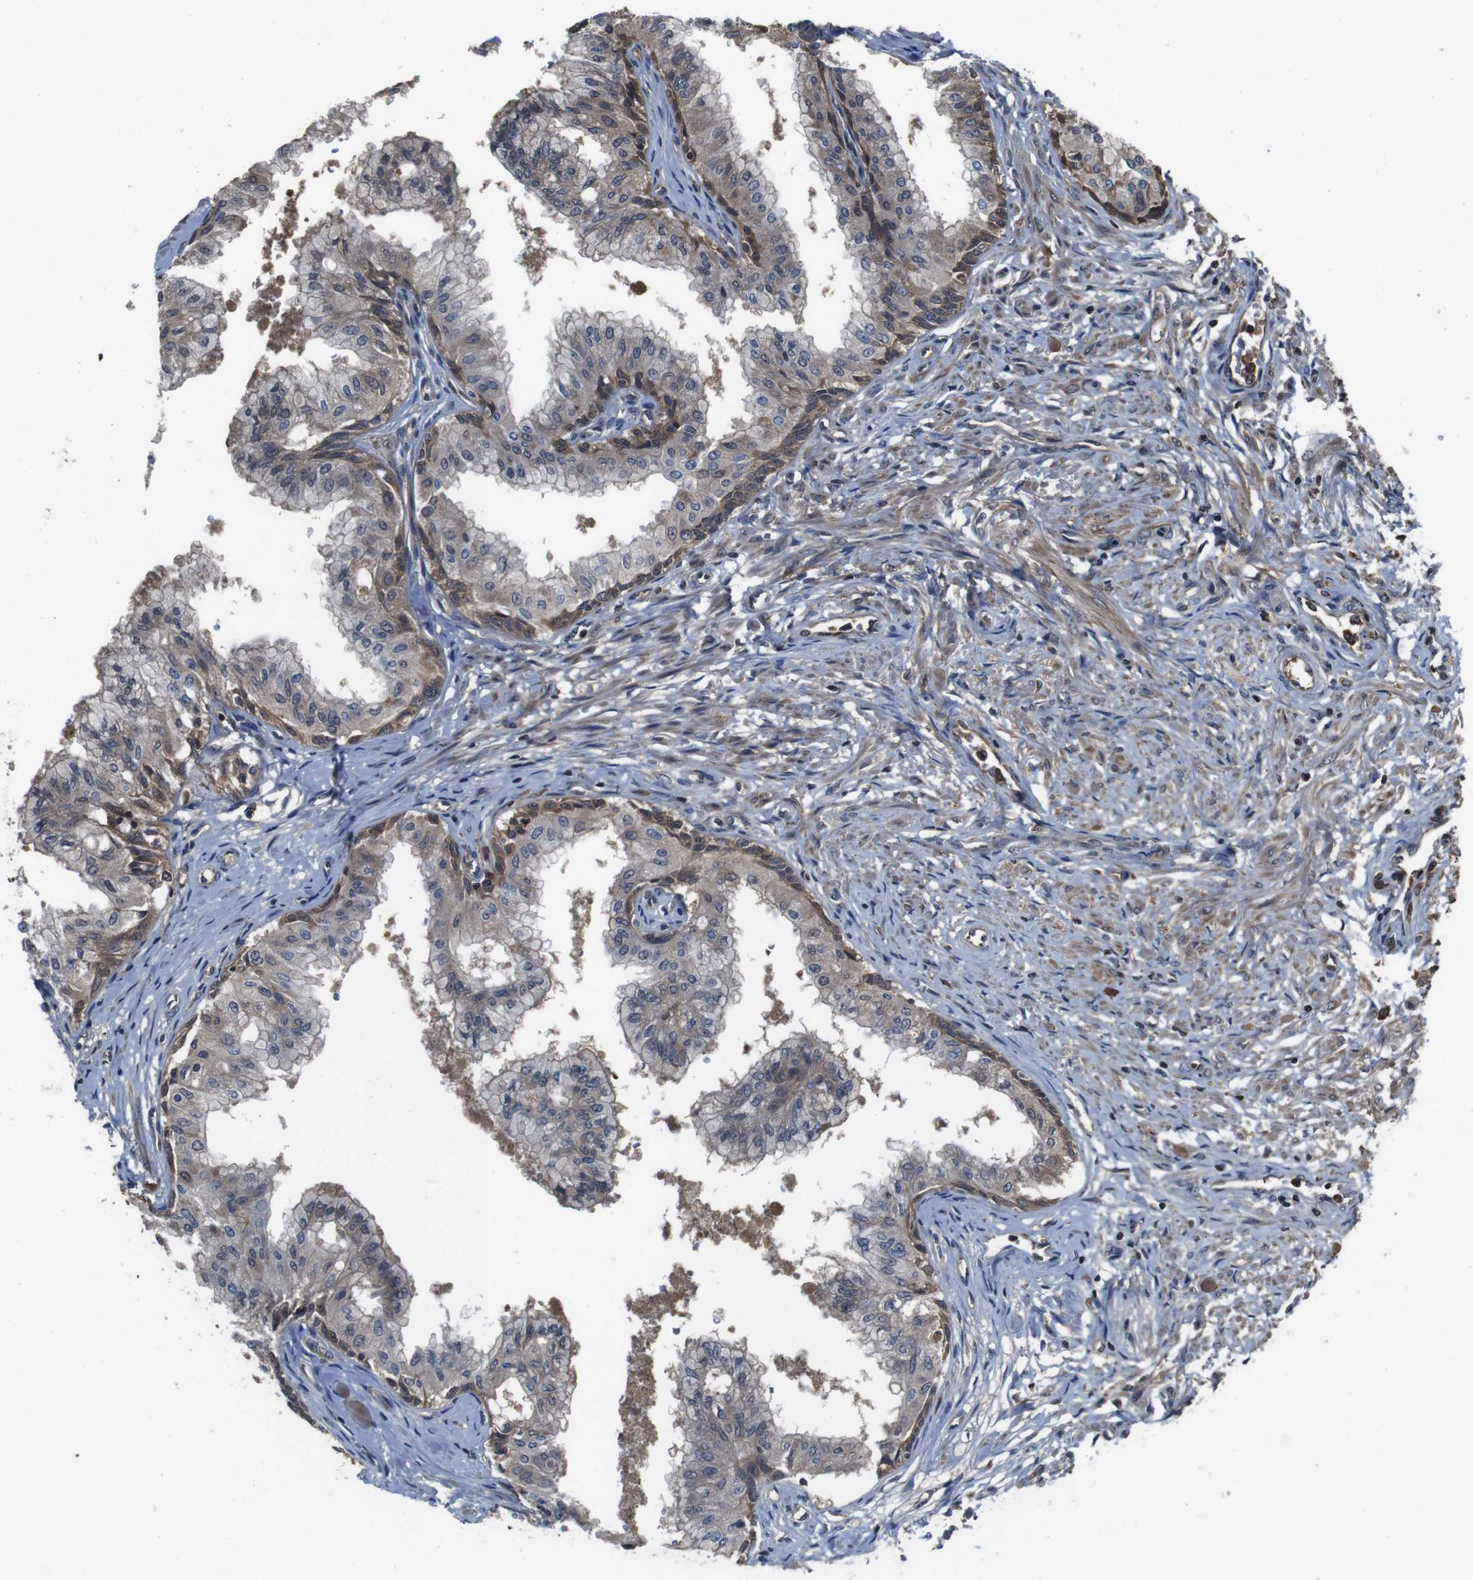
{"staining": {"intensity": "moderate", "quantity": "25%-75%", "location": "cytoplasmic/membranous"}, "tissue": "prostate", "cell_type": "Glandular cells", "image_type": "normal", "snomed": [{"axis": "morphology", "description": "Normal tissue, NOS"}, {"axis": "topography", "description": "Prostate"}, {"axis": "topography", "description": "Seminal veicle"}], "caption": "About 25%-75% of glandular cells in unremarkable human prostate exhibit moderate cytoplasmic/membranous protein positivity as visualized by brown immunohistochemical staining.", "gene": "CXCL11", "patient": {"sex": "male", "age": 60}}